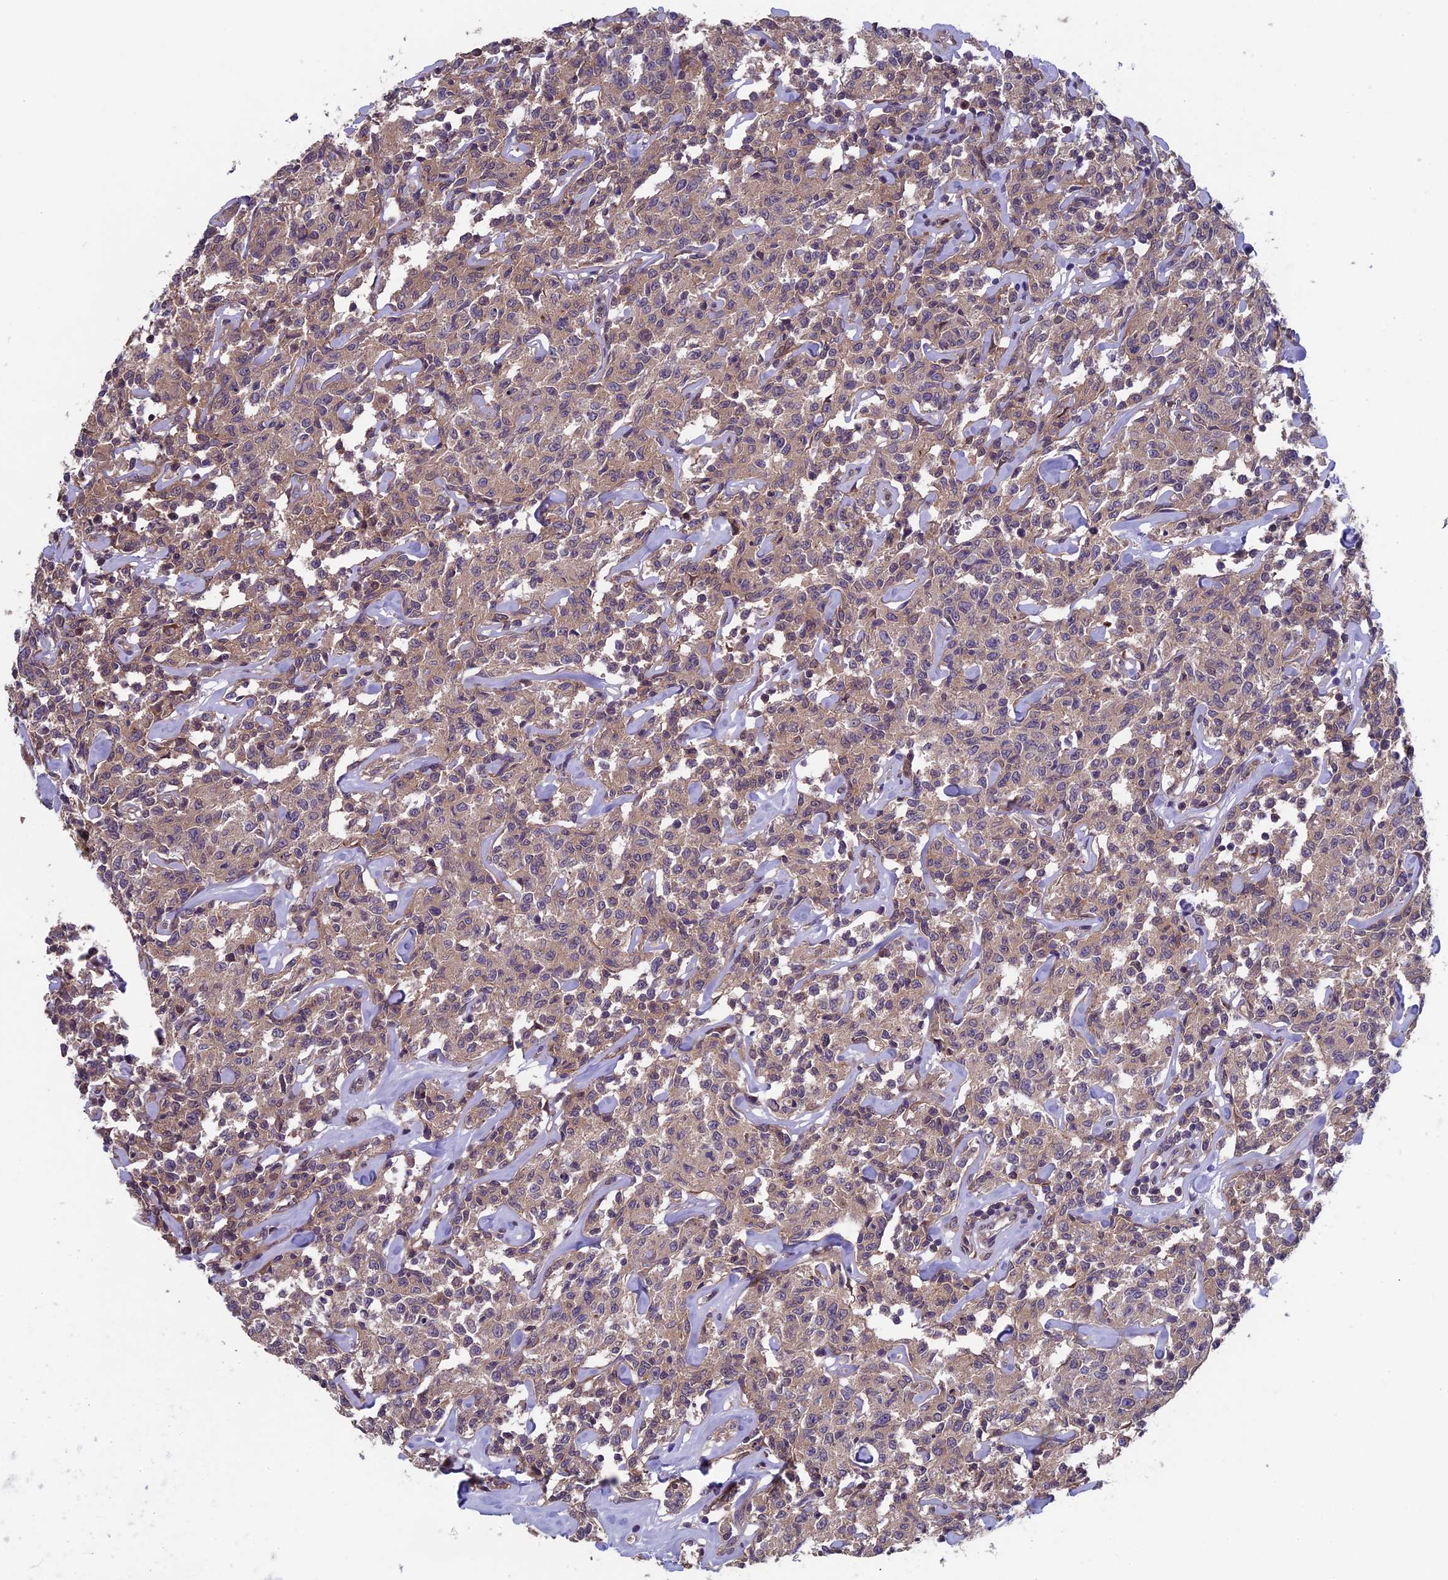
{"staining": {"intensity": "weak", "quantity": ">75%", "location": "cytoplasmic/membranous"}, "tissue": "lymphoma", "cell_type": "Tumor cells", "image_type": "cancer", "snomed": [{"axis": "morphology", "description": "Malignant lymphoma, non-Hodgkin's type, Low grade"}, {"axis": "topography", "description": "Small intestine"}], "caption": "Immunohistochemistry (IHC) photomicrograph of neoplastic tissue: low-grade malignant lymphoma, non-Hodgkin's type stained using immunohistochemistry exhibits low levels of weak protein expression localized specifically in the cytoplasmic/membranous of tumor cells, appearing as a cytoplasmic/membranous brown color.", "gene": "LCMT1", "patient": {"sex": "female", "age": 59}}